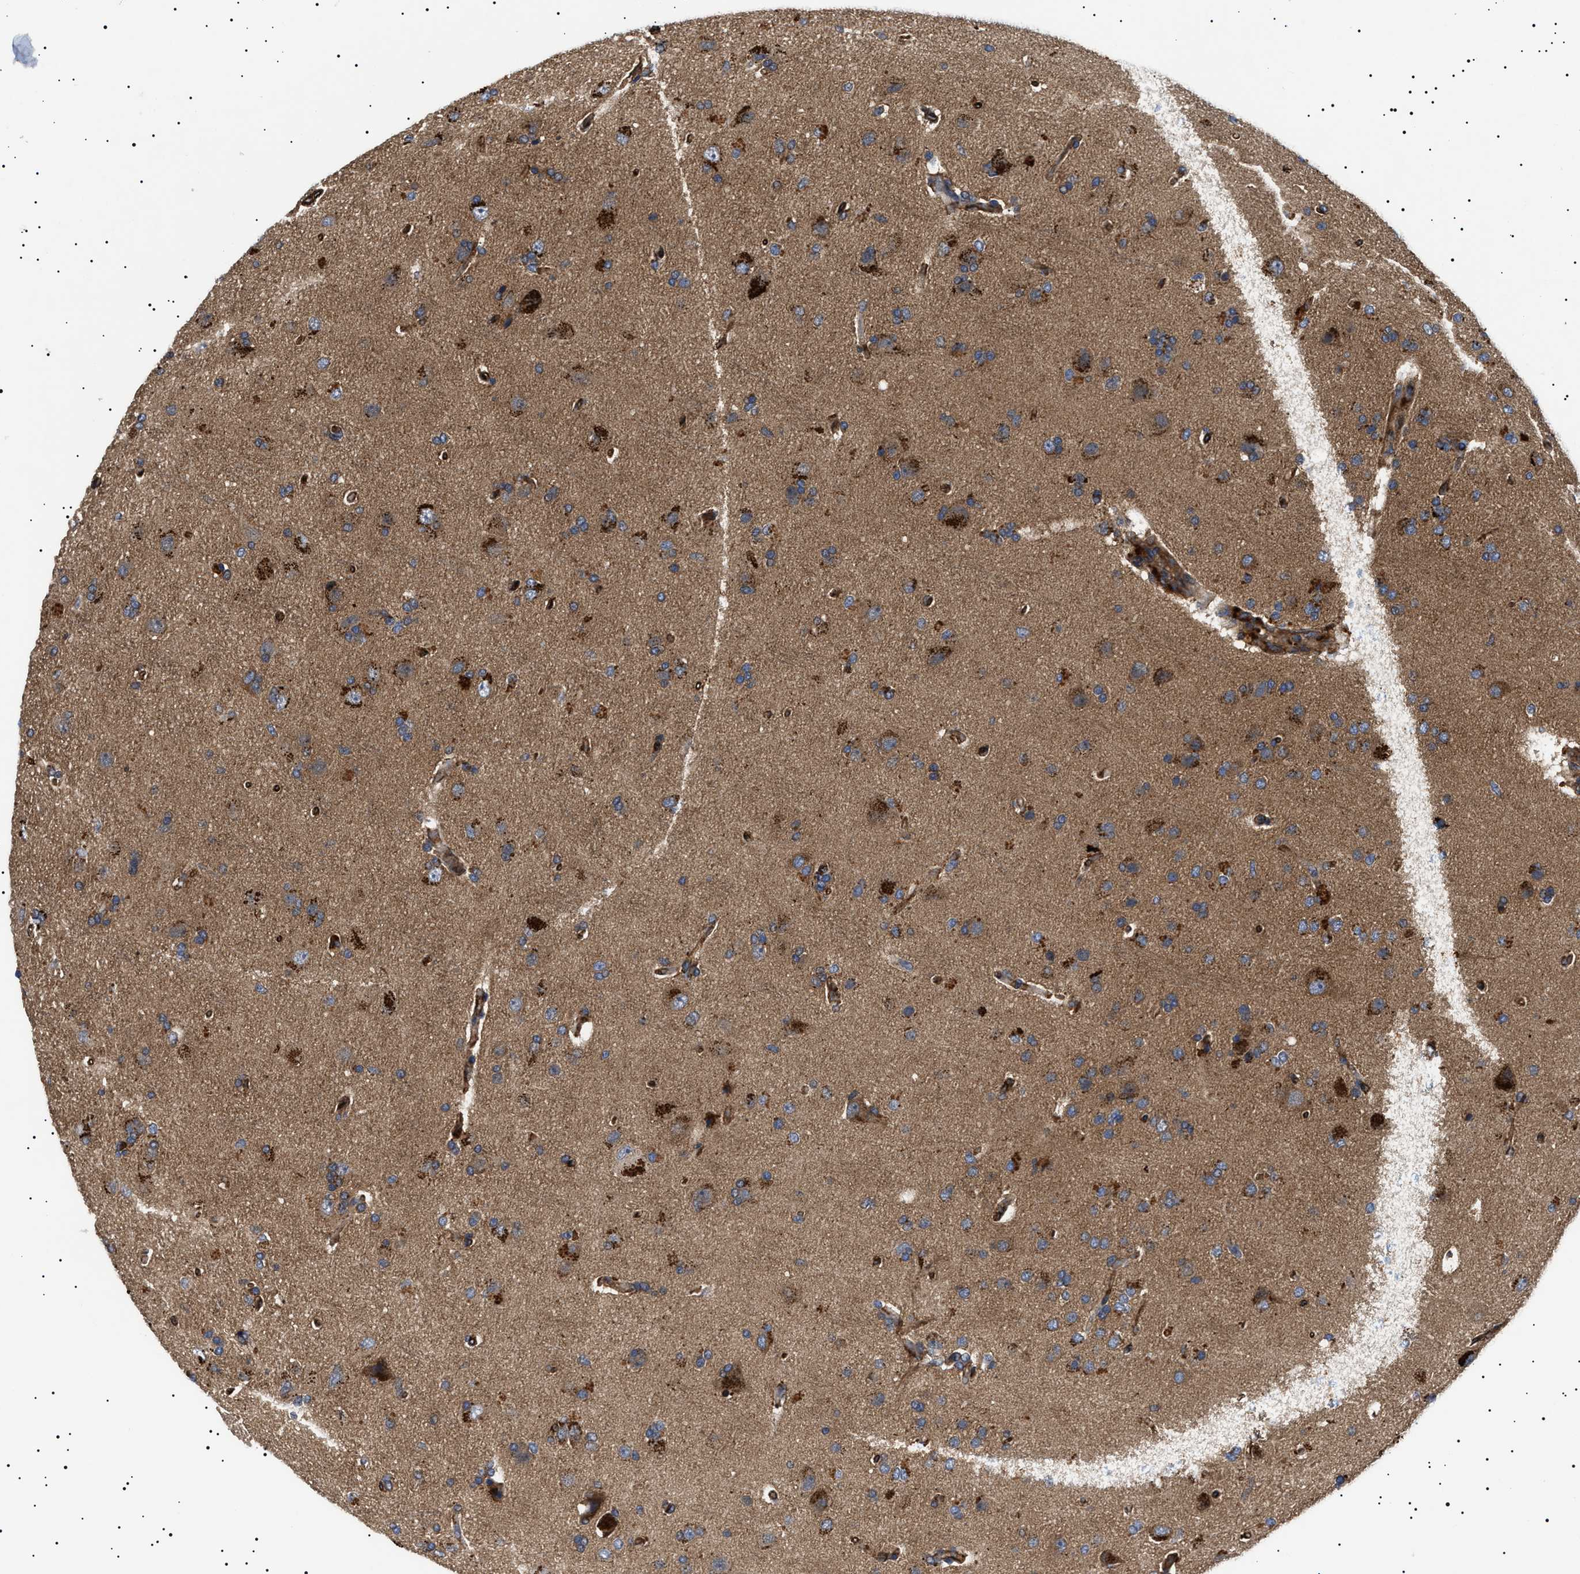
{"staining": {"intensity": "moderate", "quantity": "25%-75%", "location": "cytoplasmic/membranous"}, "tissue": "glioma", "cell_type": "Tumor cells", "image_type": "cancer", "snomed": [{"axis": "morphology", "description": "Glioma, malignant, High grade"}, {"axis": "topography", "description": "Brain"}], "caption": "This image exhibits malignant glioma (high-grade) stained with IHC to label a protein in brown. The cytoplasmic/membranous of tumor cells show moderate positivity for the protein. Nuclei are counter-stained blue.", "gene": "TPP2", "patient": {"sex": "male", "age": 72}}